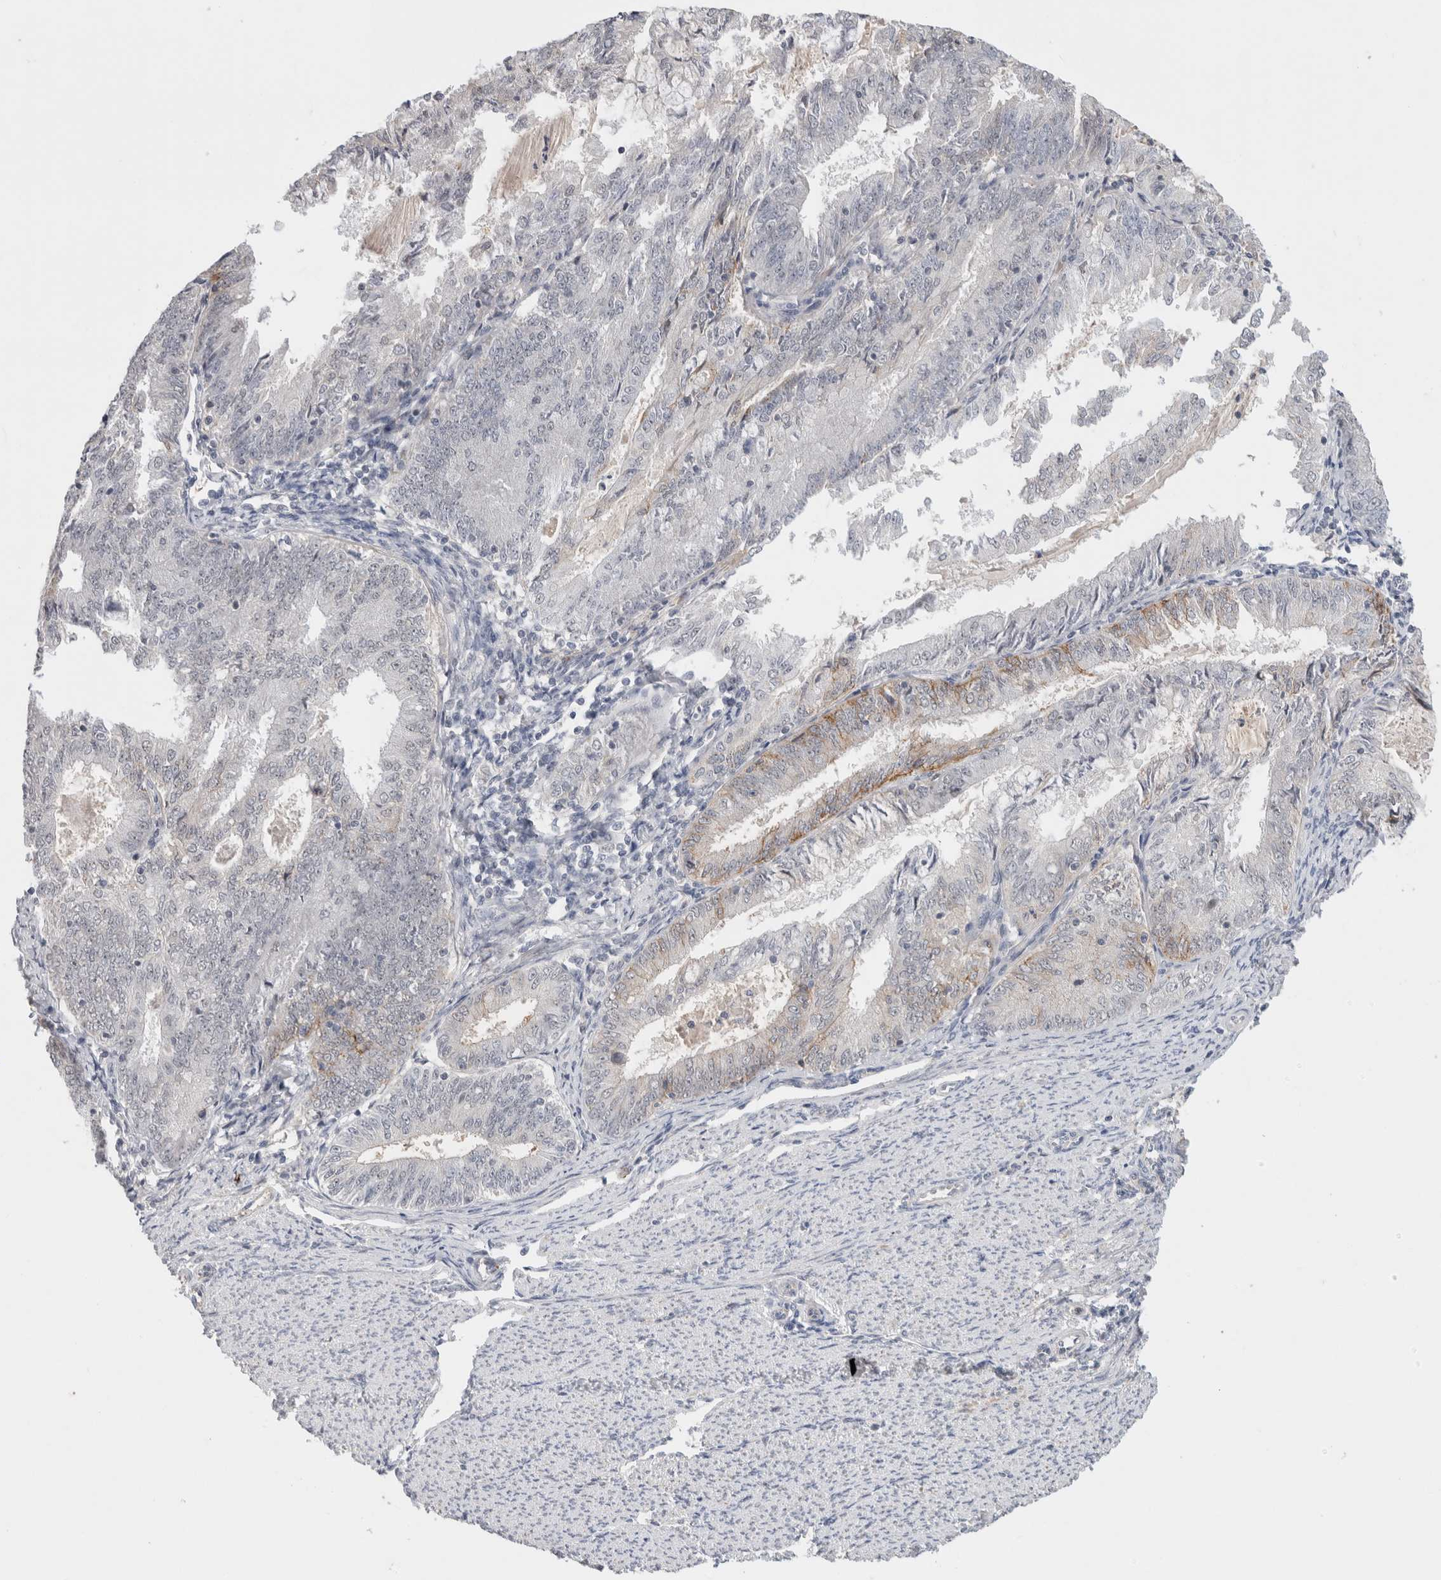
{"staining": {"intensity": "moderate", "quantity": "<25%", "location": "cytoplasmic/membranous"}, "tissue": "endometrial cancer", "cell_type": "Tumor cells", "image_type": "cancer", "snomed": [{"axis": "morphology", "description": "Adenocarcinoma, NOS"}, {"axis": "topography", "description": "Endometrium"}], "caption": "IHC staining of endometrial adenocarcinoma, which reveals low levels of moderate cytoplasmic/membranous expression in about <25% of tumor cells indicating moderate cytoplasmic/membranous protein positivity. The staining was performed using DAB (3,3'-diaminobenzidine) (brown) for protein detection and nuclei were counterstained in hematoxylin (blue).", "gene": "HCN3", "patient": {"sex": "female", "age": 57}}